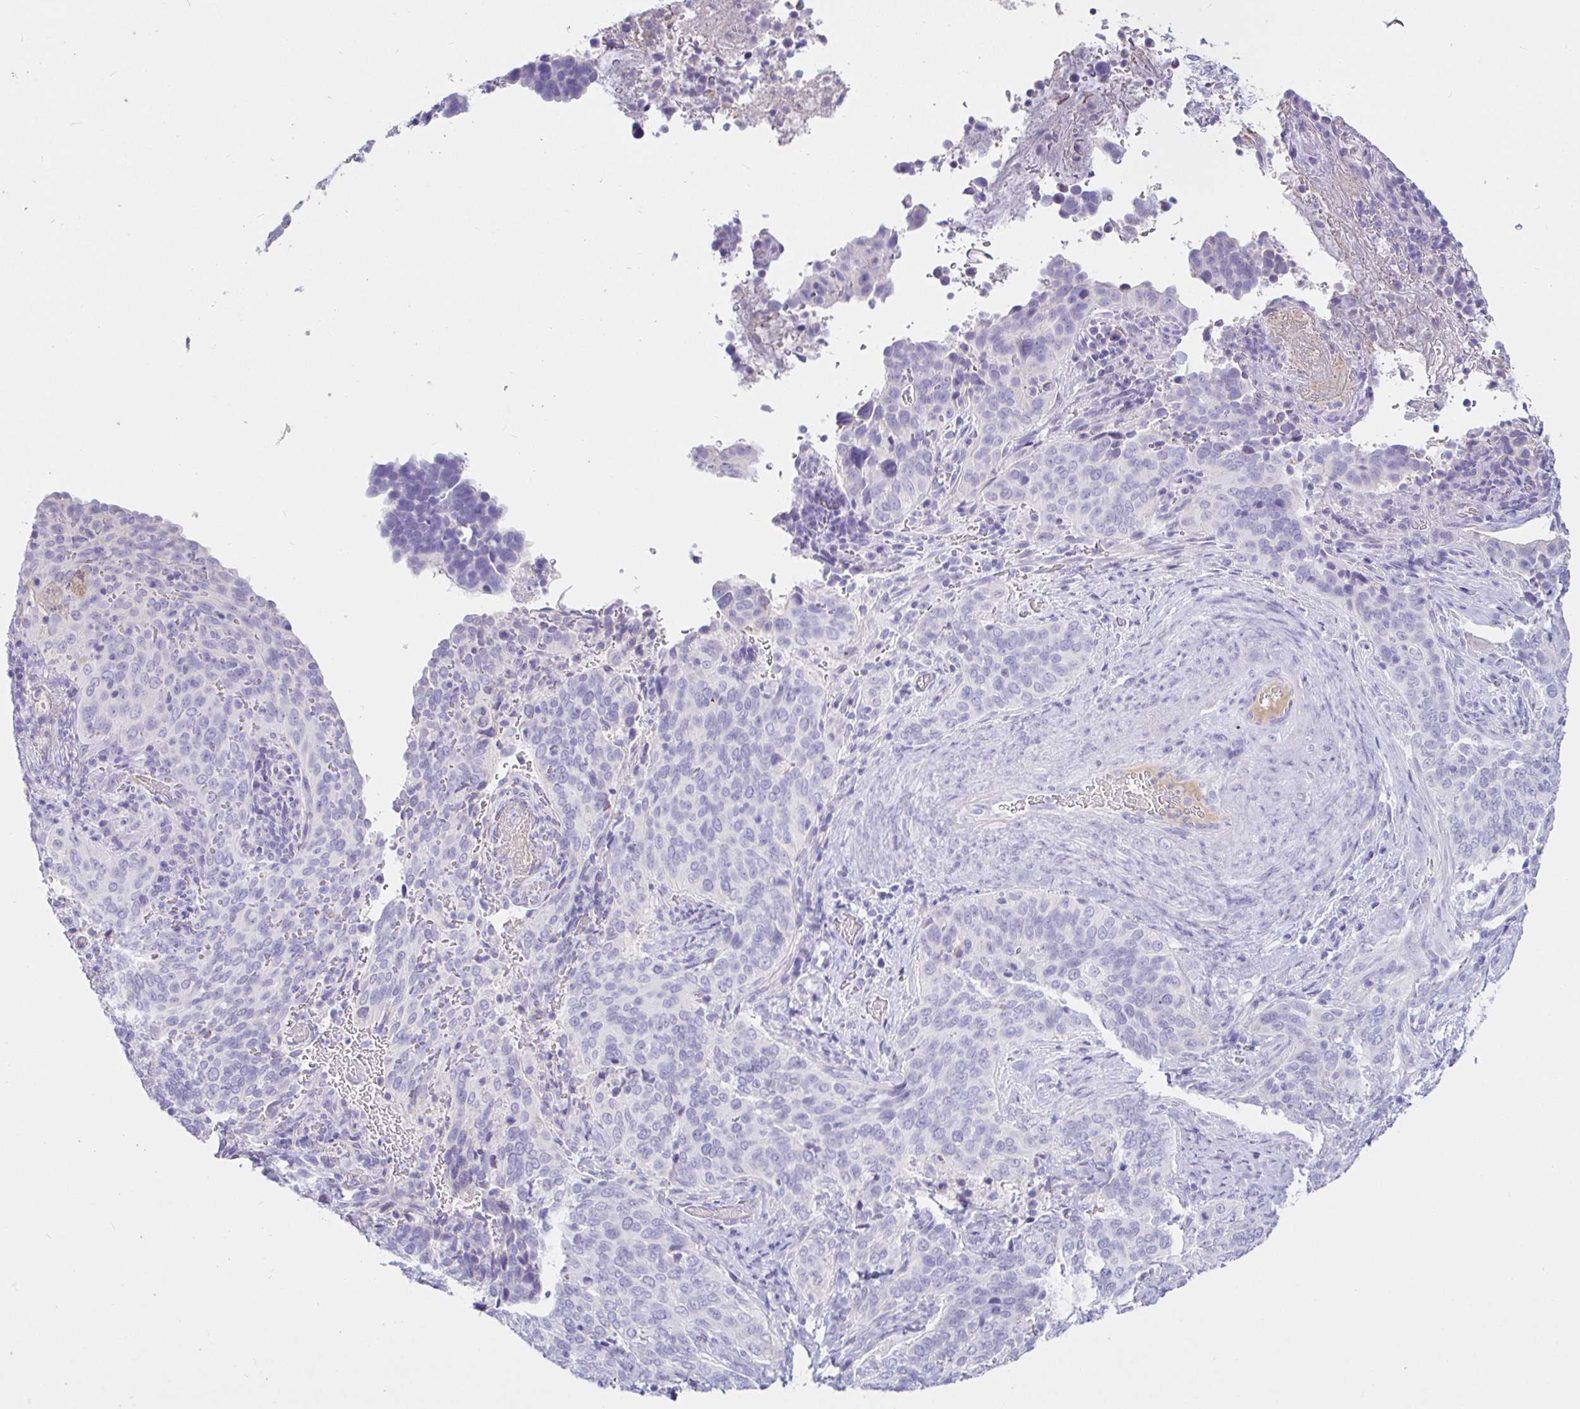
{"staining": {"intensity": "negative", "quantity": "none", "location": "none"}, "tissue": "cervical cancer", "cell_type": "Tumor cells", "image_type": "cancer", "snomed": [{"axis": "morphology", "description": "Squamous cell carcinoma, NOS"}, {"axis": "topography", "description": "Cervix"}], "caption": "Cervical cancer stained for a protein using immunohistochemistry (IHC) reveals no positivity tumor cells.", "gene": "SAA4", "patient": {"sex": "female", "age": 38}}